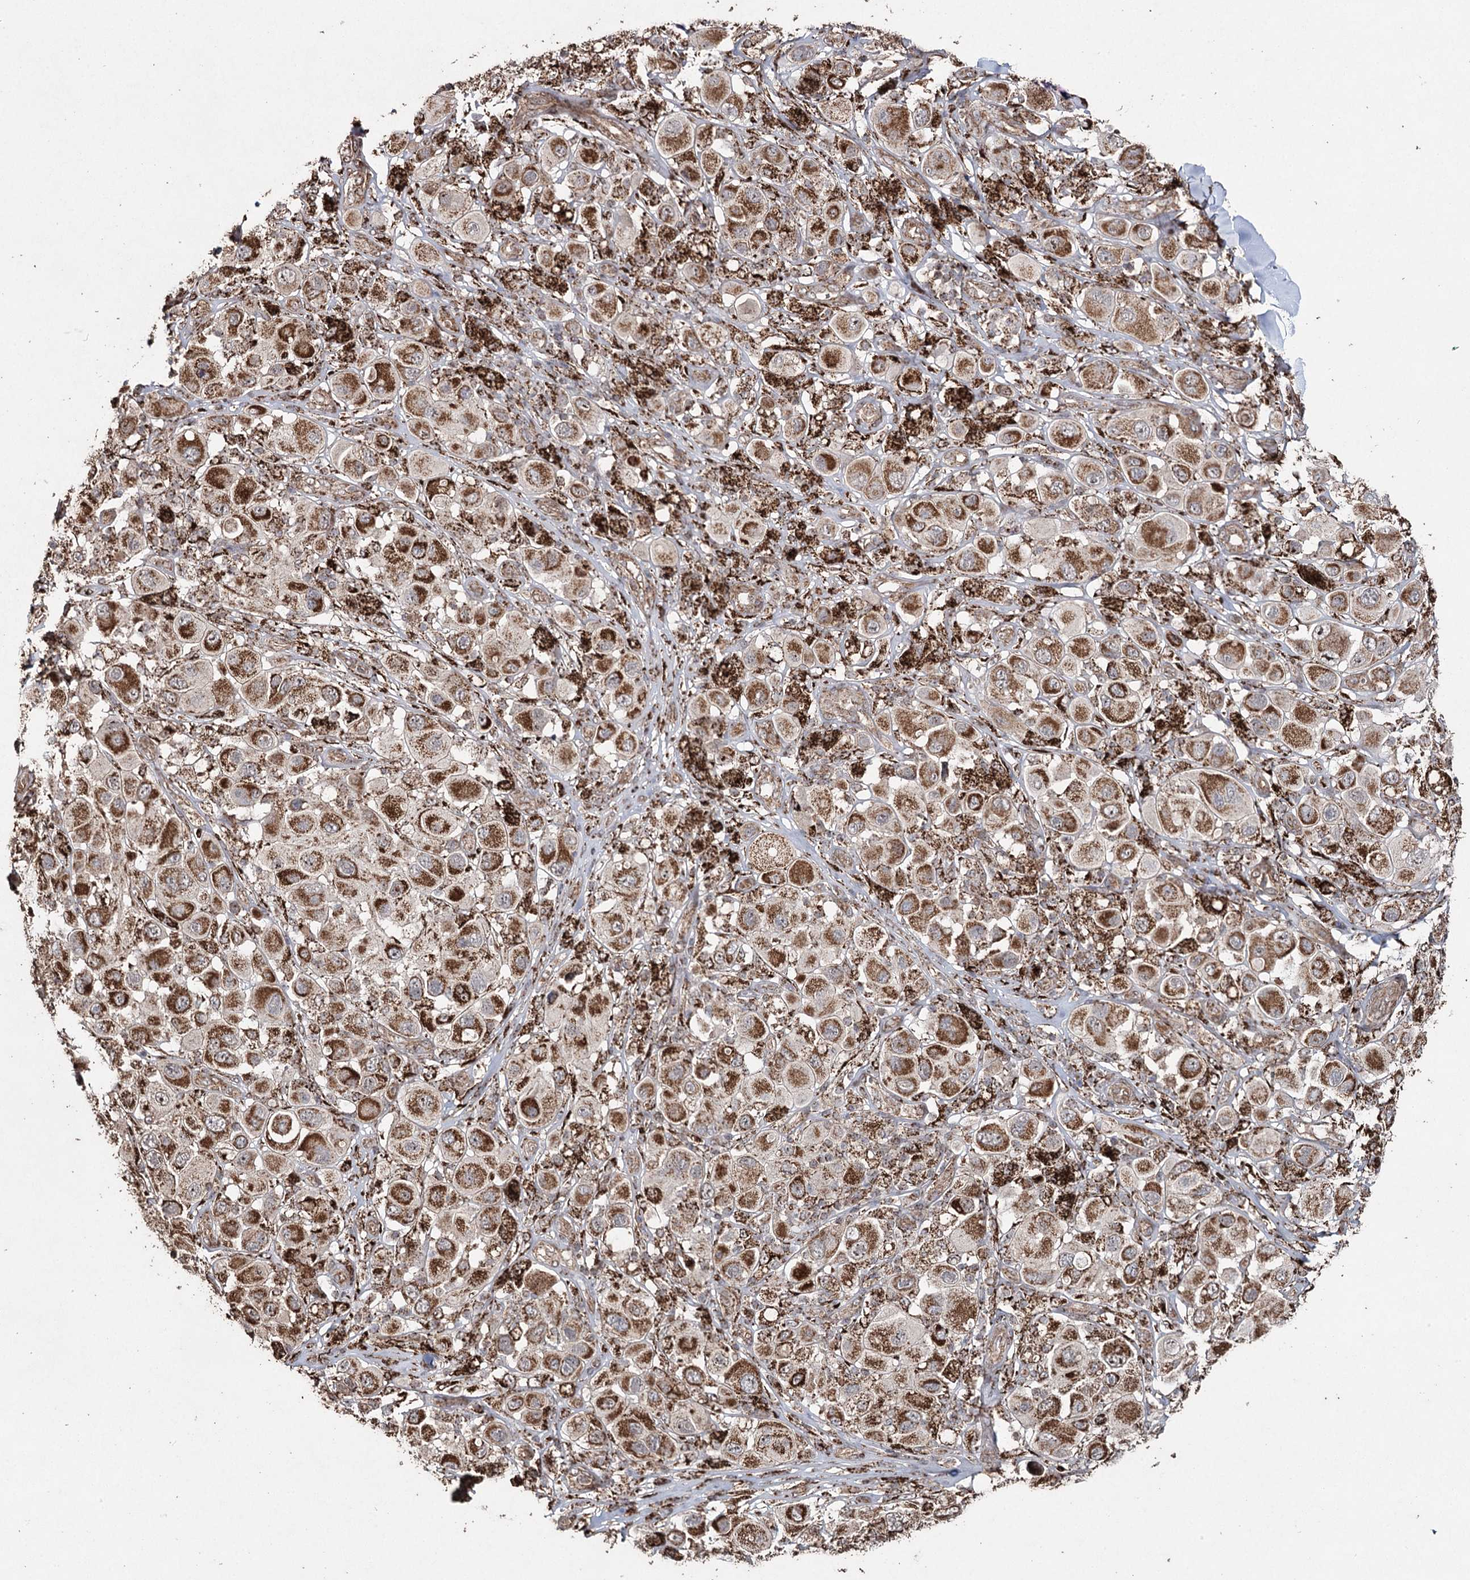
{"staining": {"intensity": "strong", "quantity": ">75%", "location": "cytoplasmic/membranous"}, "tissue": "melanoma", "cell_type": "Tumor cells", "image_type": "cancer", "snomed": [{"axis": "morphology", "description": "Malignant melanoma, Metastatic site"}, {"axis": "topography", "description": "Skin"}], "caption": "Protein staining reveals strong cytoplasmic/membranous positivity in about >75% of tumor cells in melanoma.", "gene": "SLF2", "patient": {"sex": "male", "age": 41}}